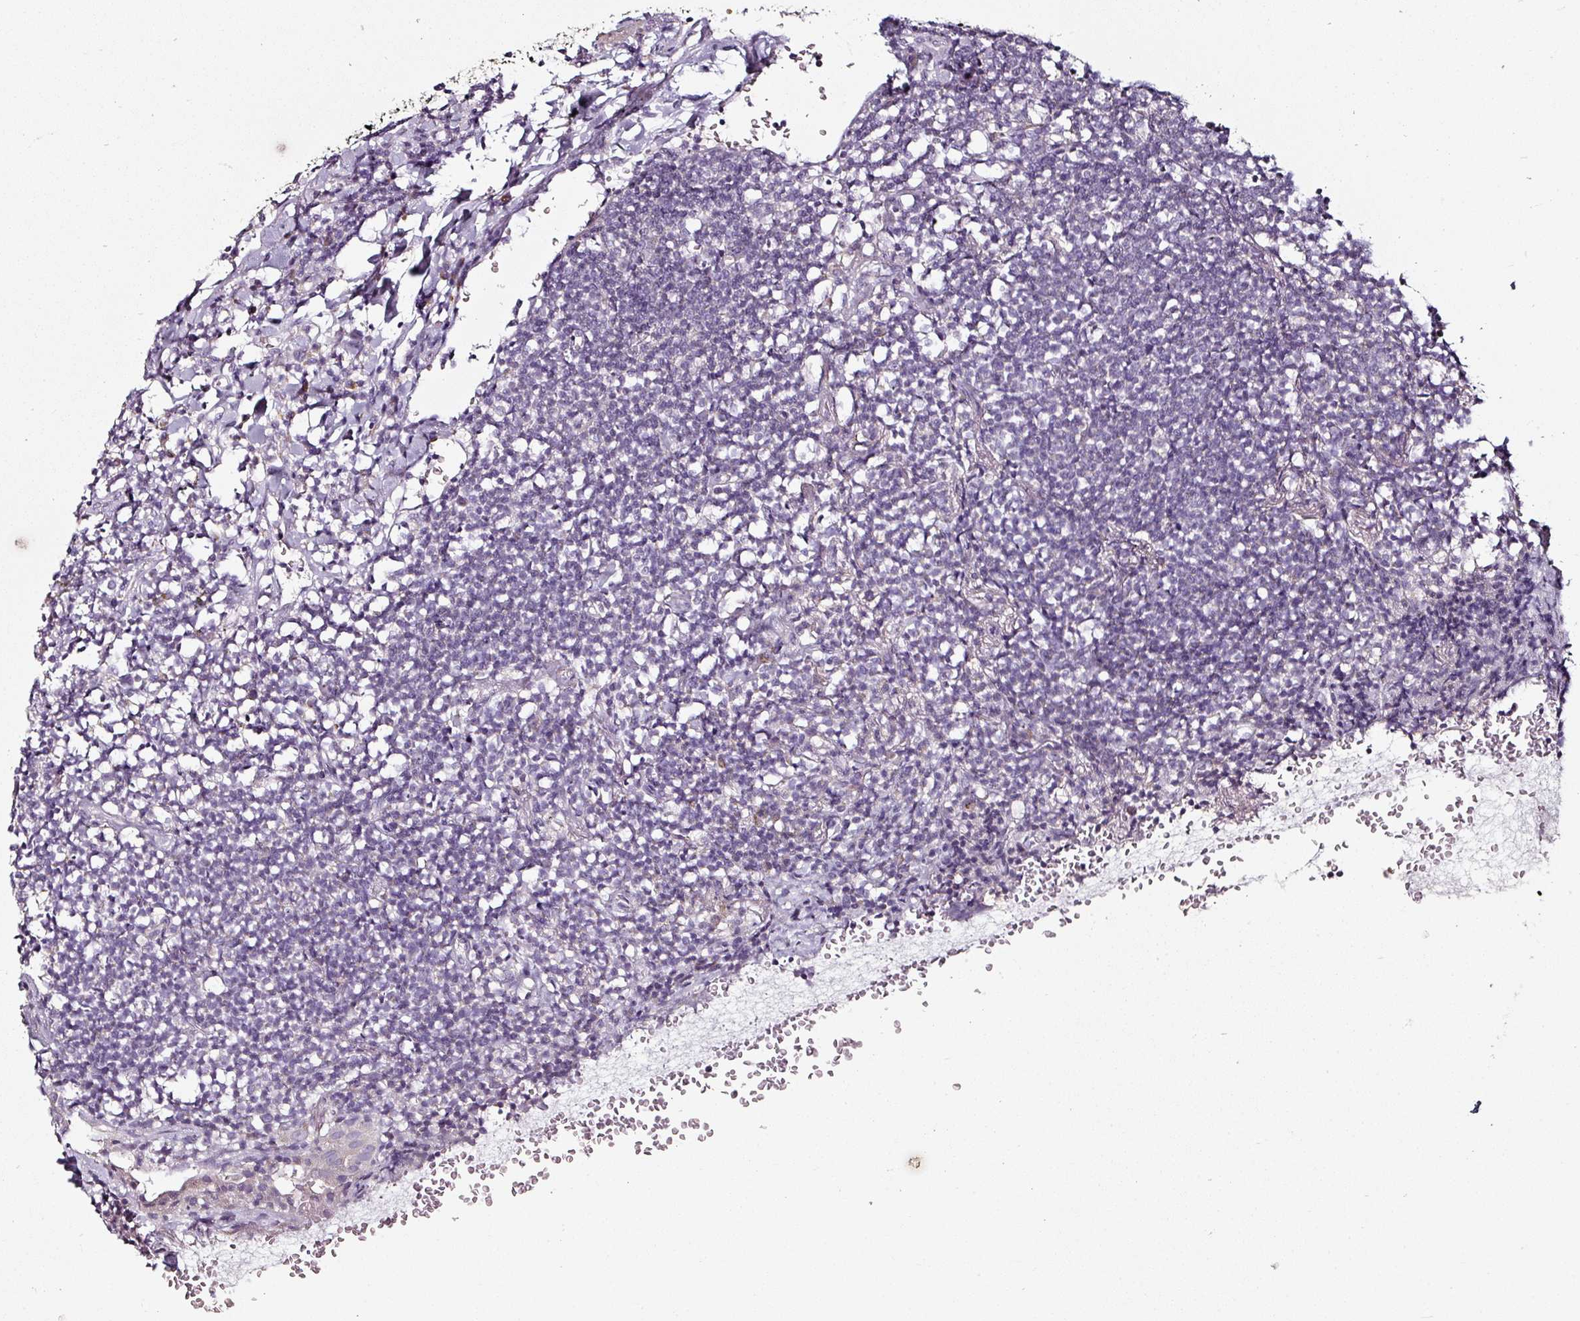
{"staining": {"intensity": "negative", "quantity": "none", "location": "none"}, "tissue": "lymphoma", "cell_type": "Tumor cells", "image_type": "cancer", "snomed": [{"axis": "morphology", "description": "Malignant lymphoma, non-Hodgkin's type, Low grade"}, {"axis": "topography", "description": "Lung"}], "caption": "This is an immunohistochemistry photomicrograph of low-grade malignant lymphoma, non-Hodgkin's type. There is no expression in tumor cells.", "gene": "CAP2", "patient": {"sex": "female", "age": 71}}